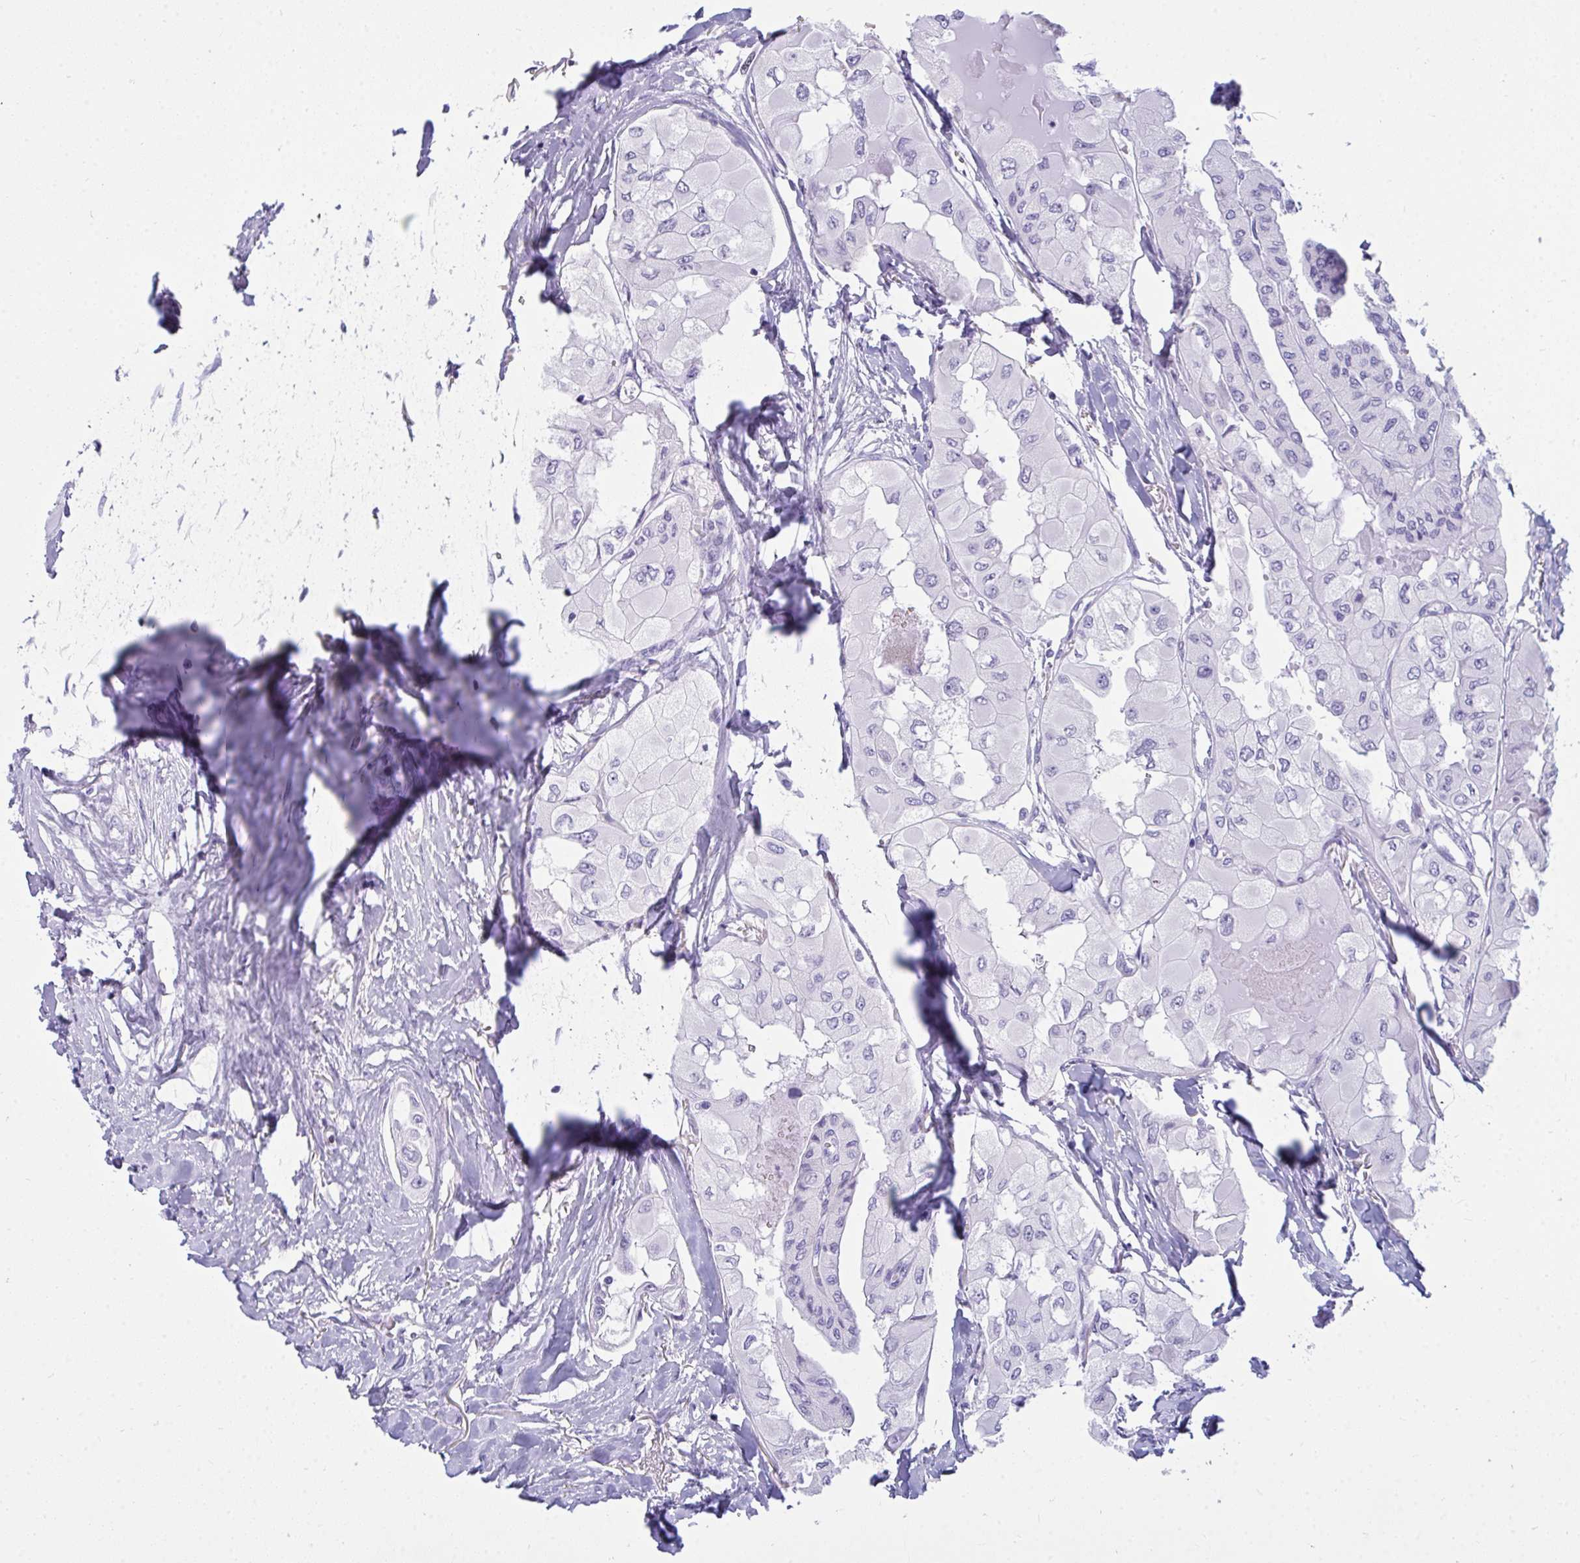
{"staining": {"intensity": "negative", "quantity": "none", "location": "none"}, "tissue": "thyroid cancer", "cell_type": "Tumor cells", "image_type": "cancer", "snomed": [{"axis": "morphology", "description": "Normal tissue, NOS"}, {"axis": "morphology", "description": "Papillary adenocarcinoma, NOS"}, {"axis": "topography", "description": "Thyroid gland"}], "caption": "Tumor cells are negative for protein expression in human papillary adenocarcinoma (thyroid).", "gene": "SUZ12", "patient": {"sex": "female", "age": 59}}